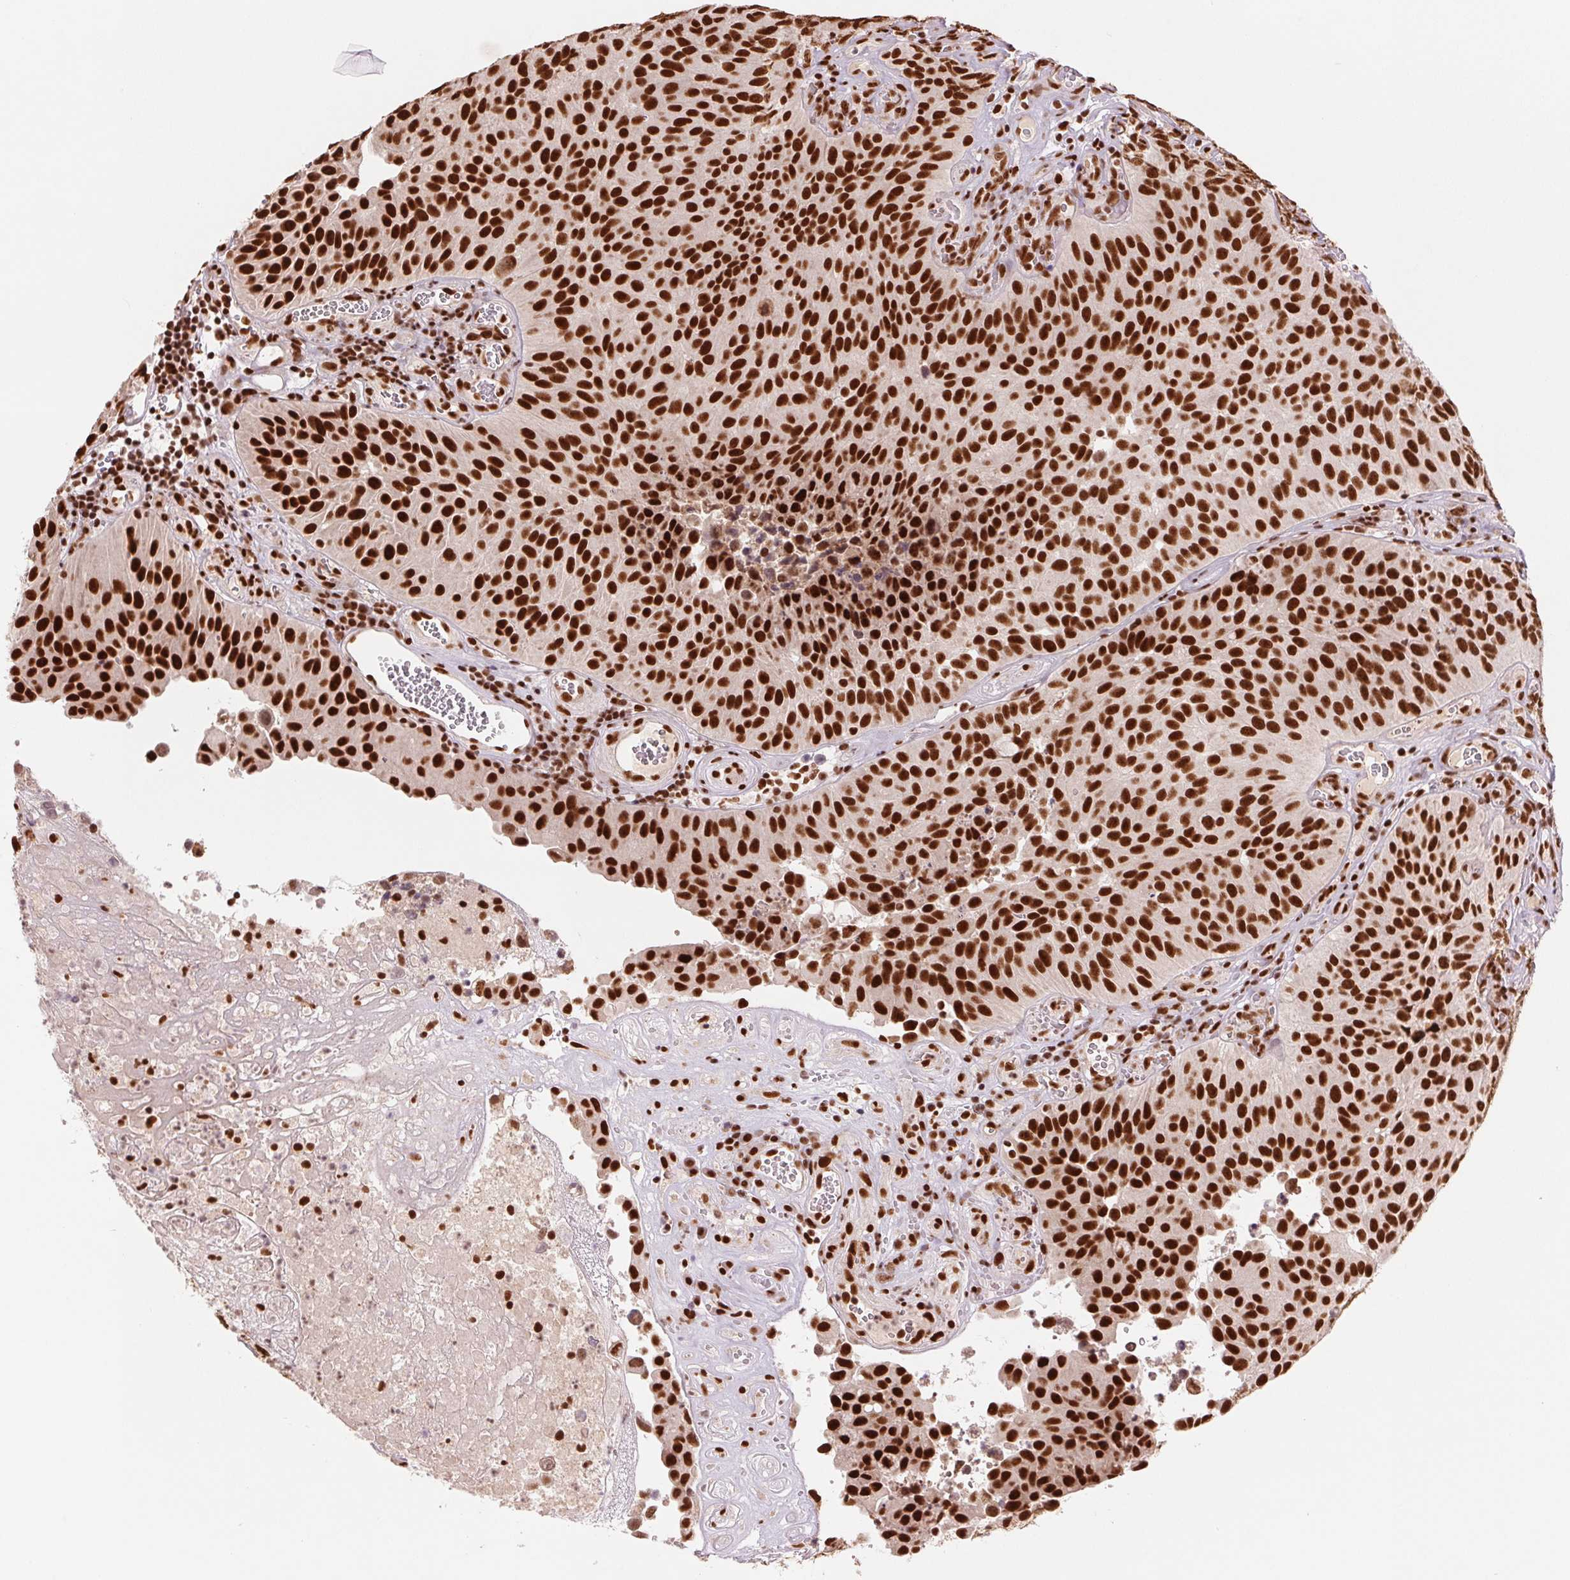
{"staining": {"intensity": "strong", "quantity": ">75%", "location": "nuclear"}, "tissue": "urothelial cancer", "cell_type": "Tumor cells", "image_type": "cancer", "snomed": [{"axis": "morphology", "description": "Urothelial carcinoma, Low grade"}, {"axis": "topography", "description": "Urinary bladder"}], "caption": "IHC image of urothelial cancer stained for a protein (brown), which demonstrates high levels of strong nuclear expression in about >75% of tumor cells.", "gene": "TTLL9", "patient": {"sex": "male", "age": 76}}